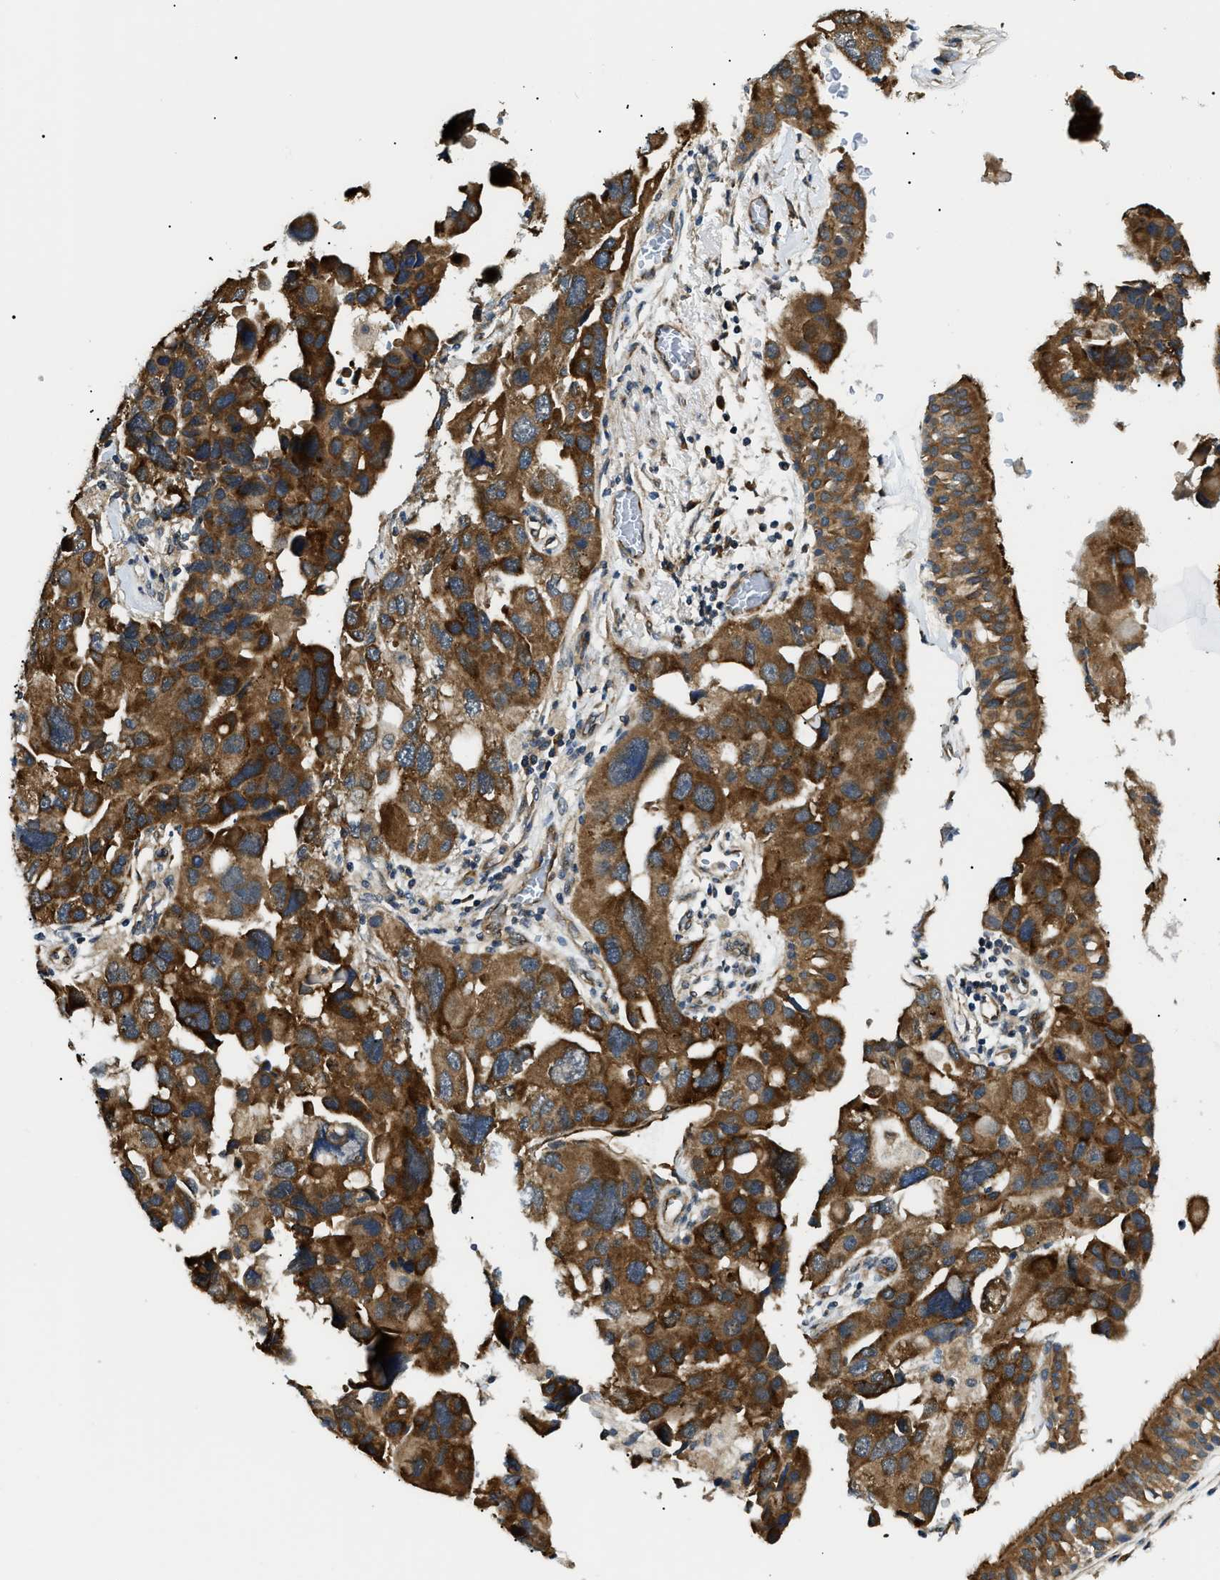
{"staining": {"intensity": "strong", "quantity": "25%-75%", "location": "cytoplasmic/membranous"}, "tissue": "bronchus", "cell_type": "Respiratory epithelial cells", "image_type": "normal", "snomed": [{"axis": "morphology", "description": "Normal tissue, NOS"}, {"axis": "morphology", "description": "Adenocarcinoma, NOS"}, {"axis": "morphology", "description": "Adenocarcinoma, metastatic, NOS"}, {"axis": "topography", "description": "Lymph node"}, {"axis": "topography", "description": "Bronchus"}, {"axis": "topography", "description": "Lung"}], "caption": "The micrograph demonstrates a brown stain indicating the presence of a protein in the cytoplasmic/membranous of respiratory epithelial cells in bronchus.", "gene": "SRPK1", "patient": {"sex": "female", "age": 54}}